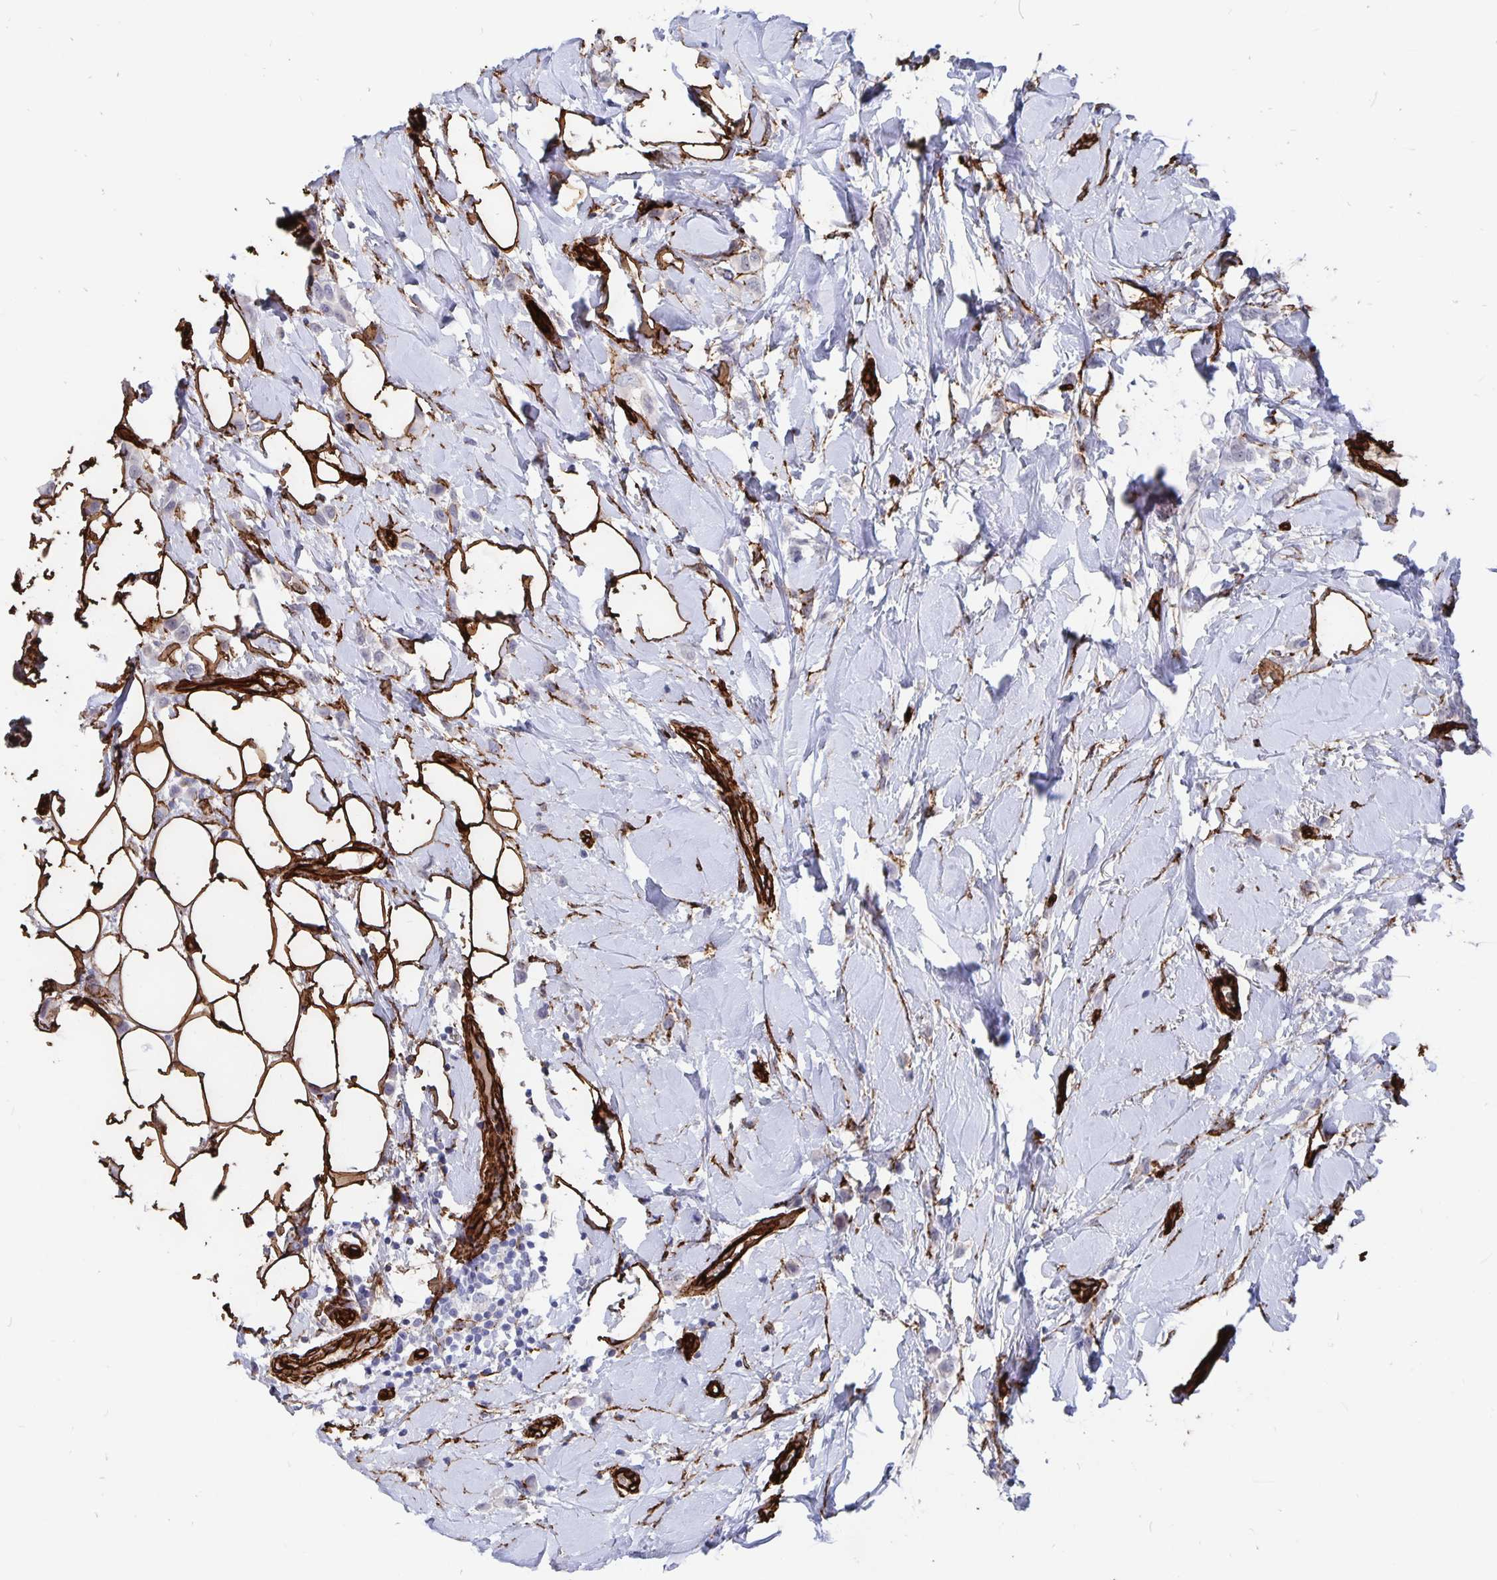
{"staining": {"intensity": "negative", "quantity": "none", "location": "none"}, "tissue": "breast cancer", "cell_type": "Tumor cells", "image_type": "cancer", "snomed": [{"axis": "morphology", "description": "Lobular carcinoma"}, {"axis": "topography", "description": "Breast"}], "caption": "Tumor cells show no significant positivity in breast lobular carcinoma.", "gene": "DCHS2", "patient": {"sex": "female", "age": 66}}